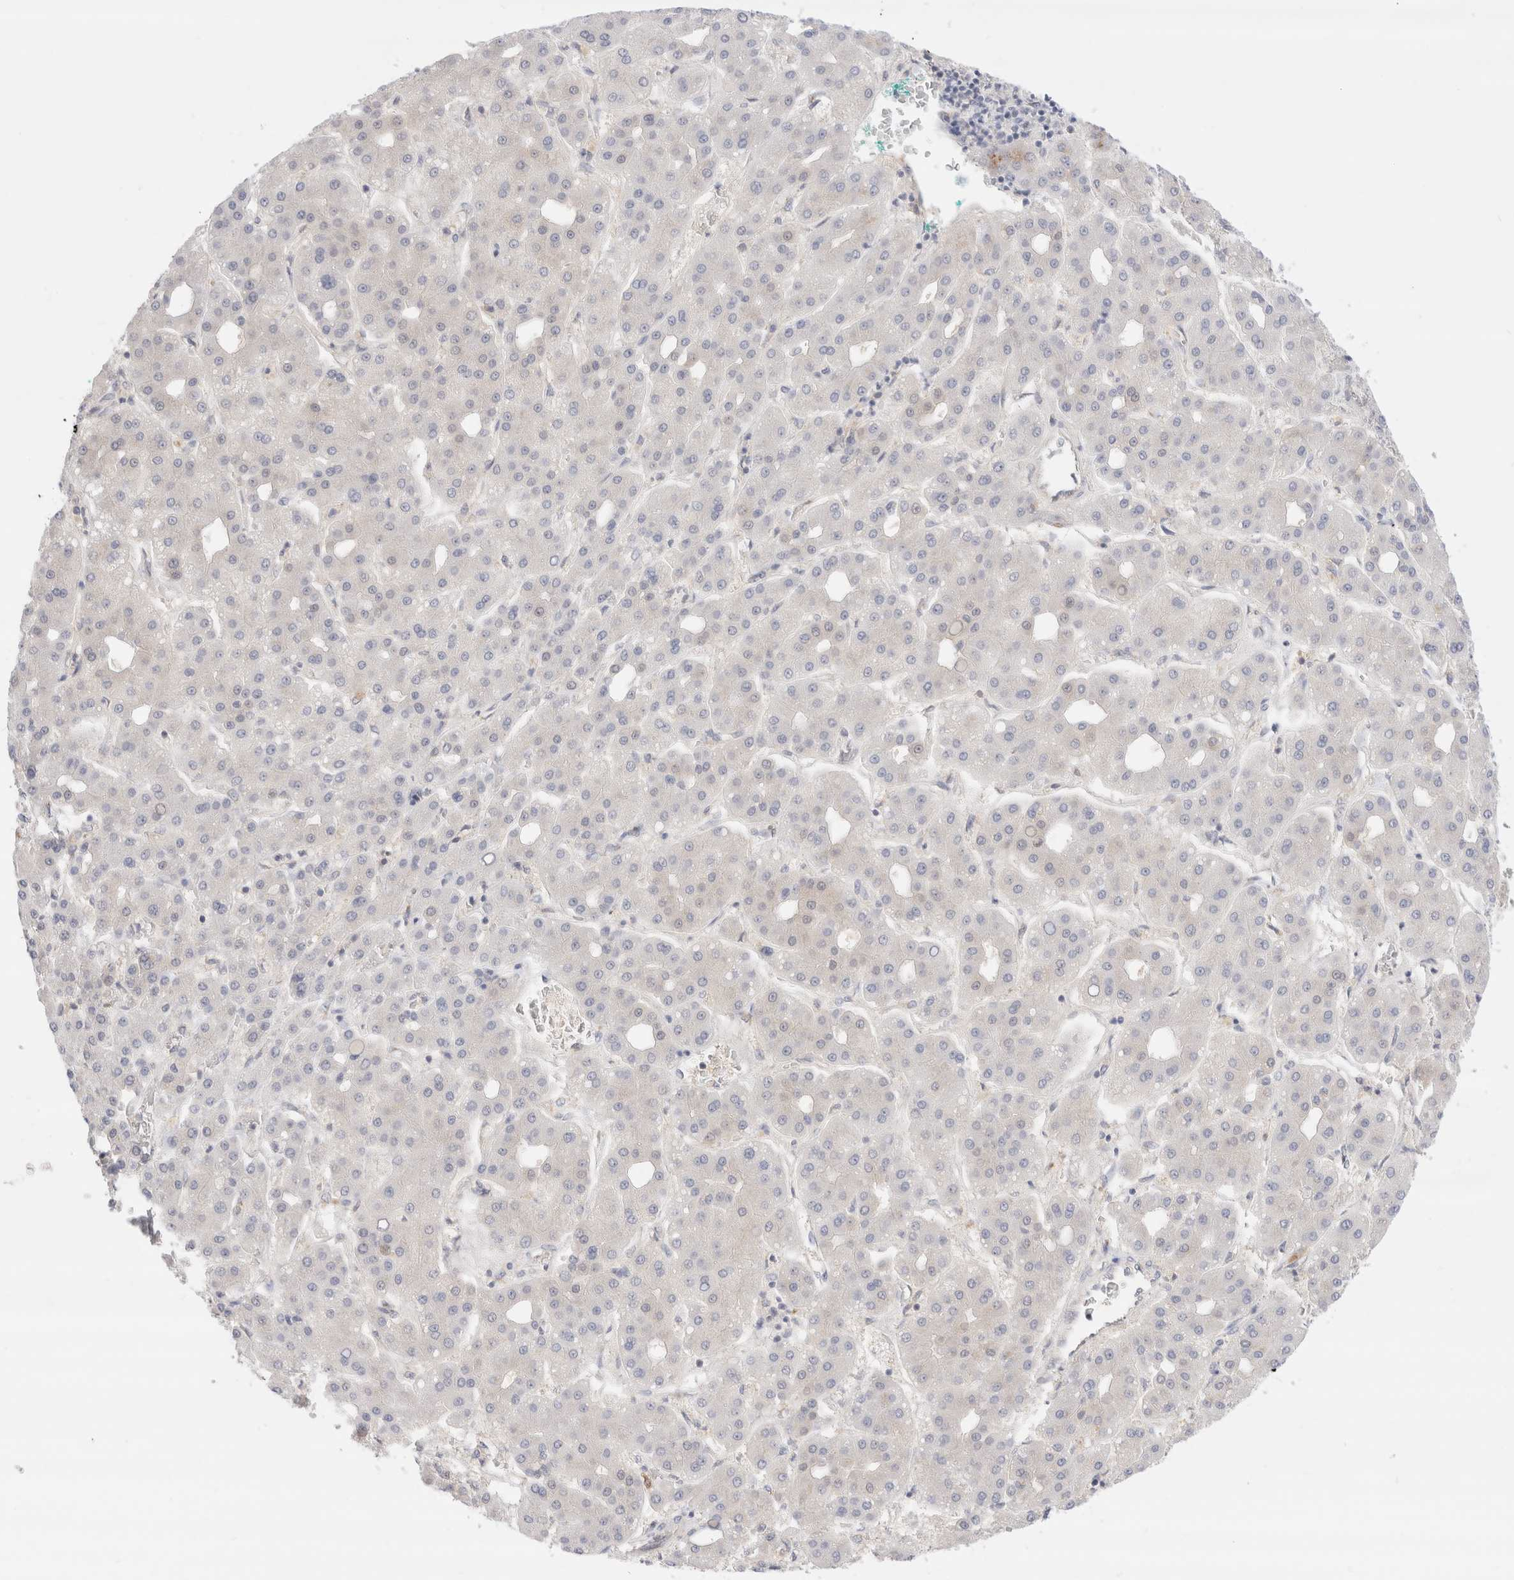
{"staining": {"intensity": "negative", "quantity": "none", "location": "none"}, "tissue": "liver cancer", "cell_type": "Tumor cells", "image_type": "cancer", "snomed": [{"axis": "morphology", "description": "Carcinoma, Hepatocellular, NOS"}, {"axis": "topography", "description": "Liver"}], "caption": "Liver cancer (hepatocellular carcinoma) stained for a protein using immunohistochemistry (IHC) reveals no expression tumor cells.", "gene": "EFCAB13", "patient": {"sex": "male", "age": 65}}